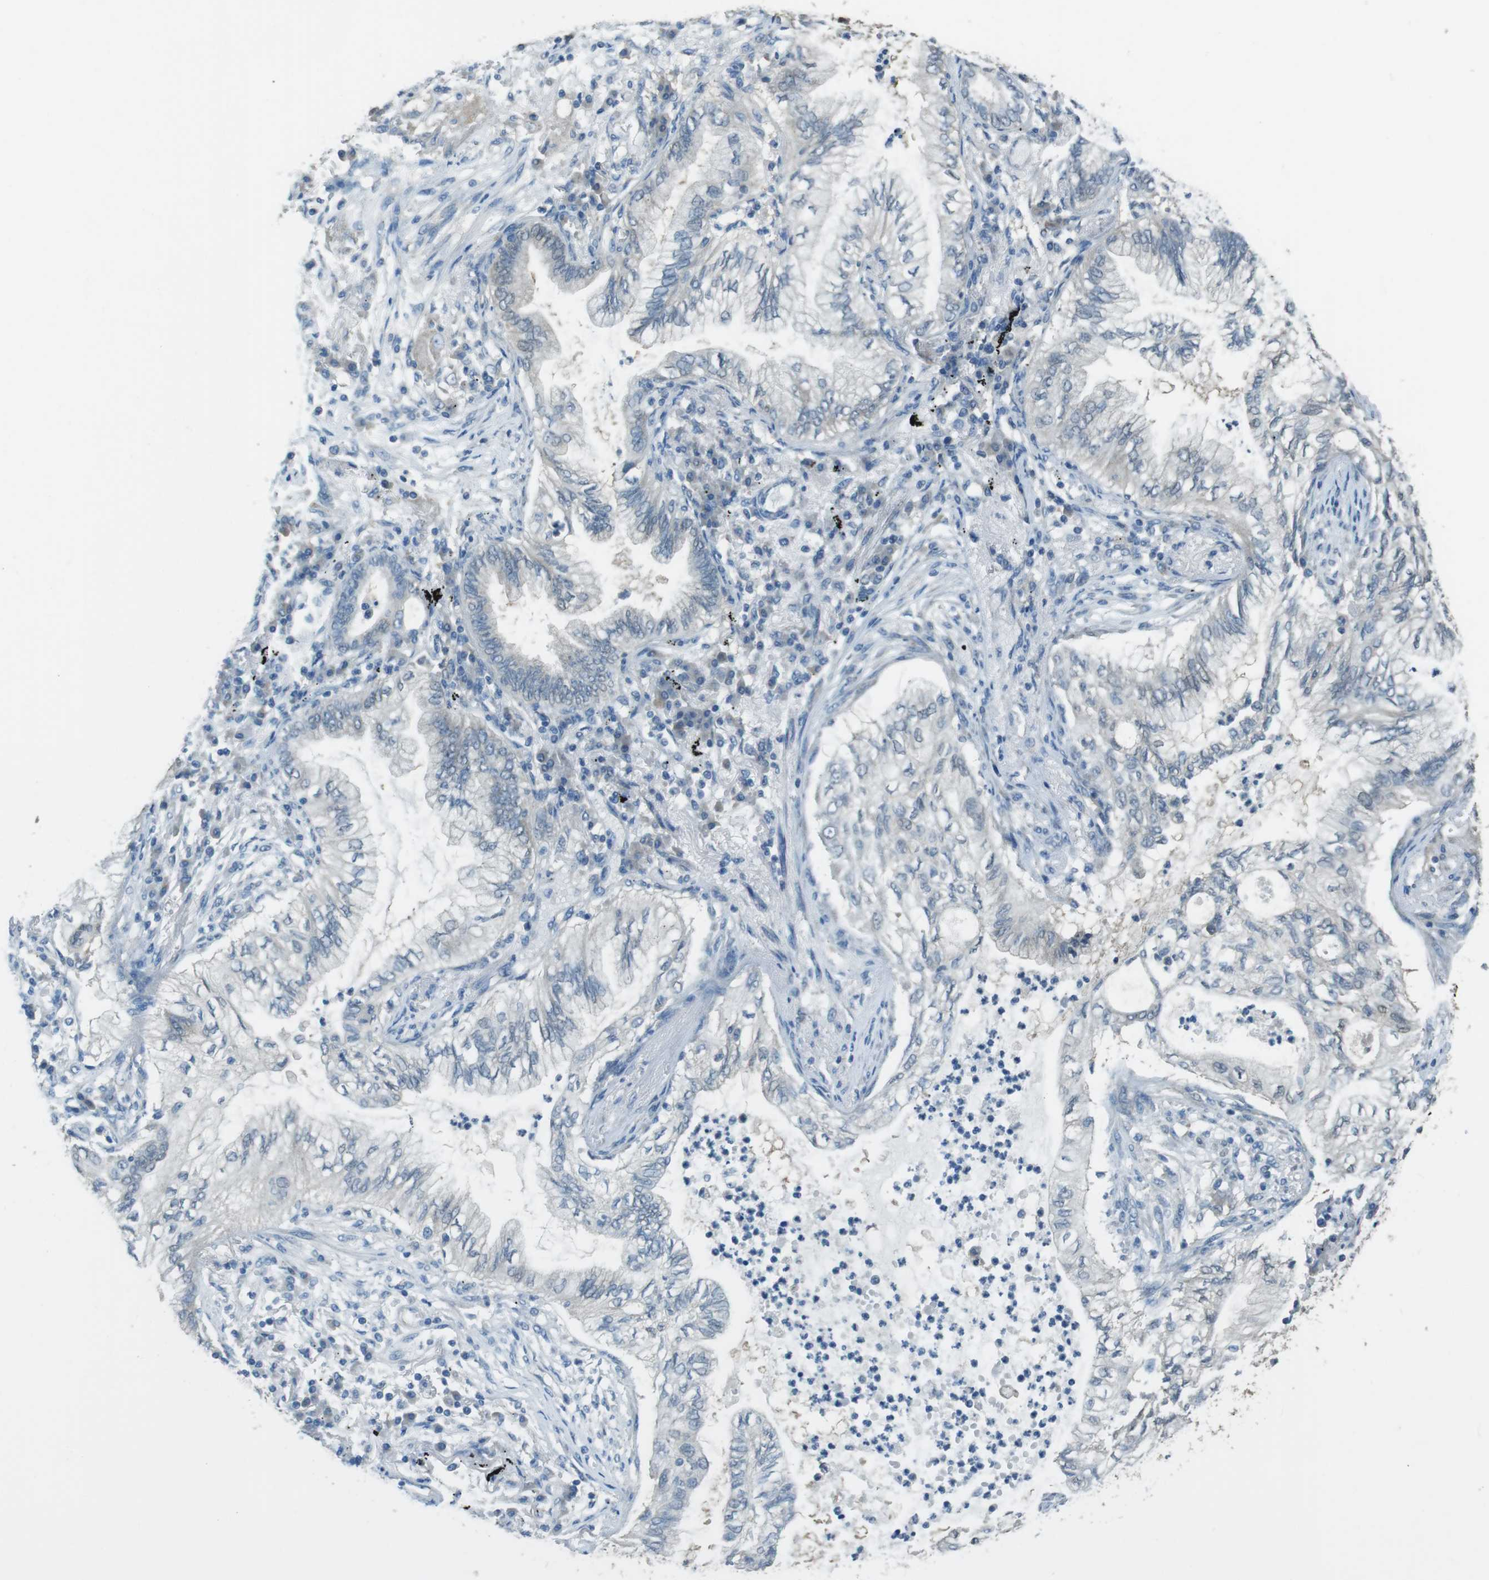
{"staining": {"intensity": "negative", "quantity": "none", "location": "none"}, "tissue": "lung cancer", "cell_type": "Tumor cells", "image_type": "cancer", "snomed": [{"axis": "morphology", "description": "Normal tissue, NOS"}, {"axis": "morphology", "description": "Adenocarcinoma, NOS"}, {"axis": "topography", "description": "Bronchus"}, {"axis": "topography", "description": "Lung"}], "caption": "This is an immunohistochemistry (IHC) photomicrograph of human lung cancer. There is no positivity in tumor cells.", "gene": "MFAP3", "patient": {"sex": "female", "age": 70}}